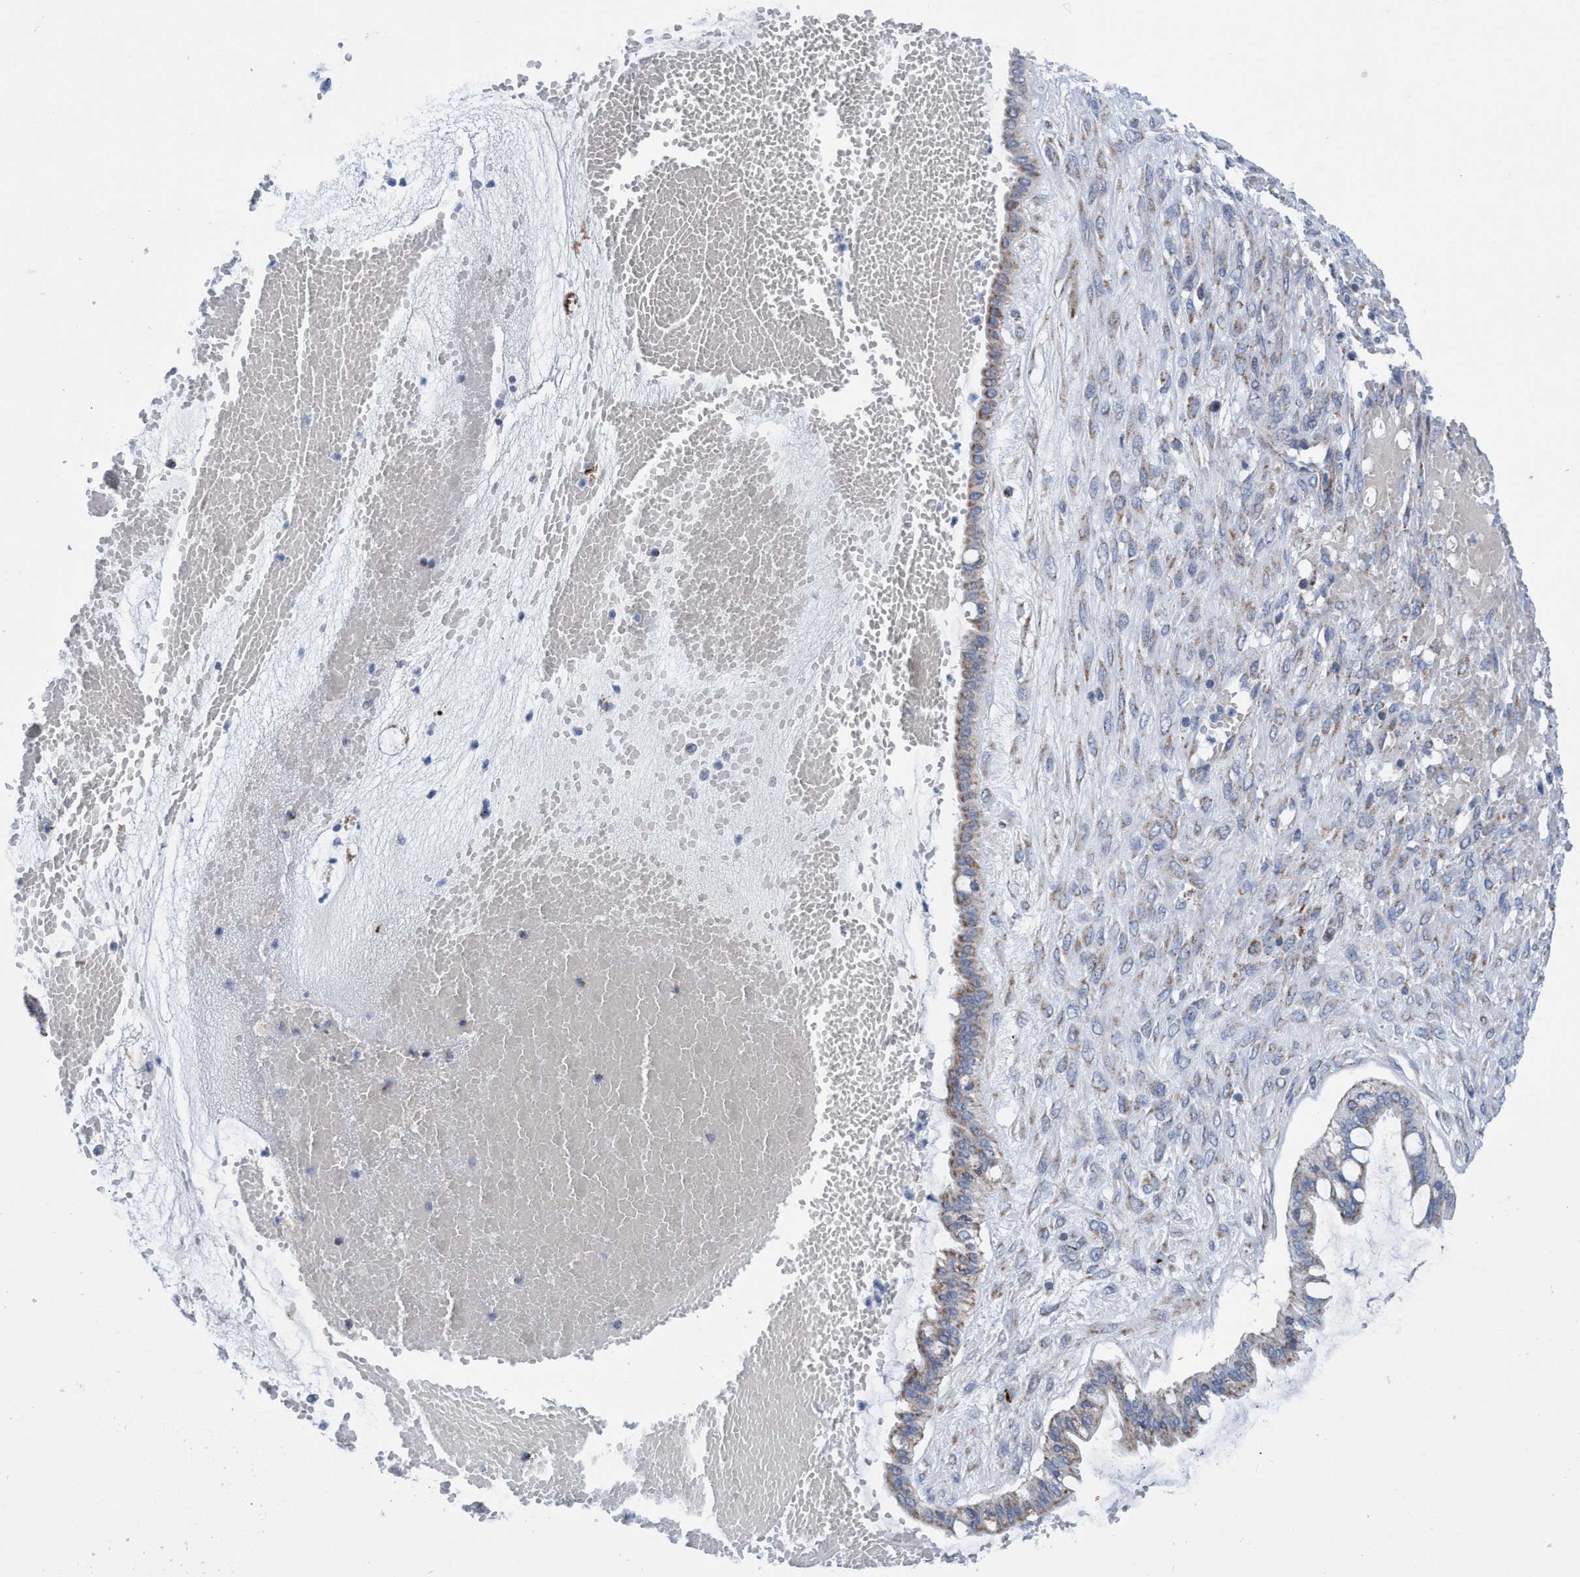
{"staining": {"intensity": "moderate", "quantity": "25%-75%", "location": "cytoplasmic/membranous"}, "tissue": "ovarian cancer", "cell_type": "Tumor cells", "image_type": "cancer", "snomed": [{"axis": "morphology", "description": "Cystadenocarcinoma, mucinous, NOS"}, {"axis": "topography", "description": "Ovary"}], "caption": "DAB immunohistochemical staining of ovarian cancer (mucinous cystadenocarcinoma) displays moderate cytoplasmic/membranous protein positivity in about 25%-75% of tumor cells.", "gene": "GGA3", "patient": {"sex": "female", "age": 73}}